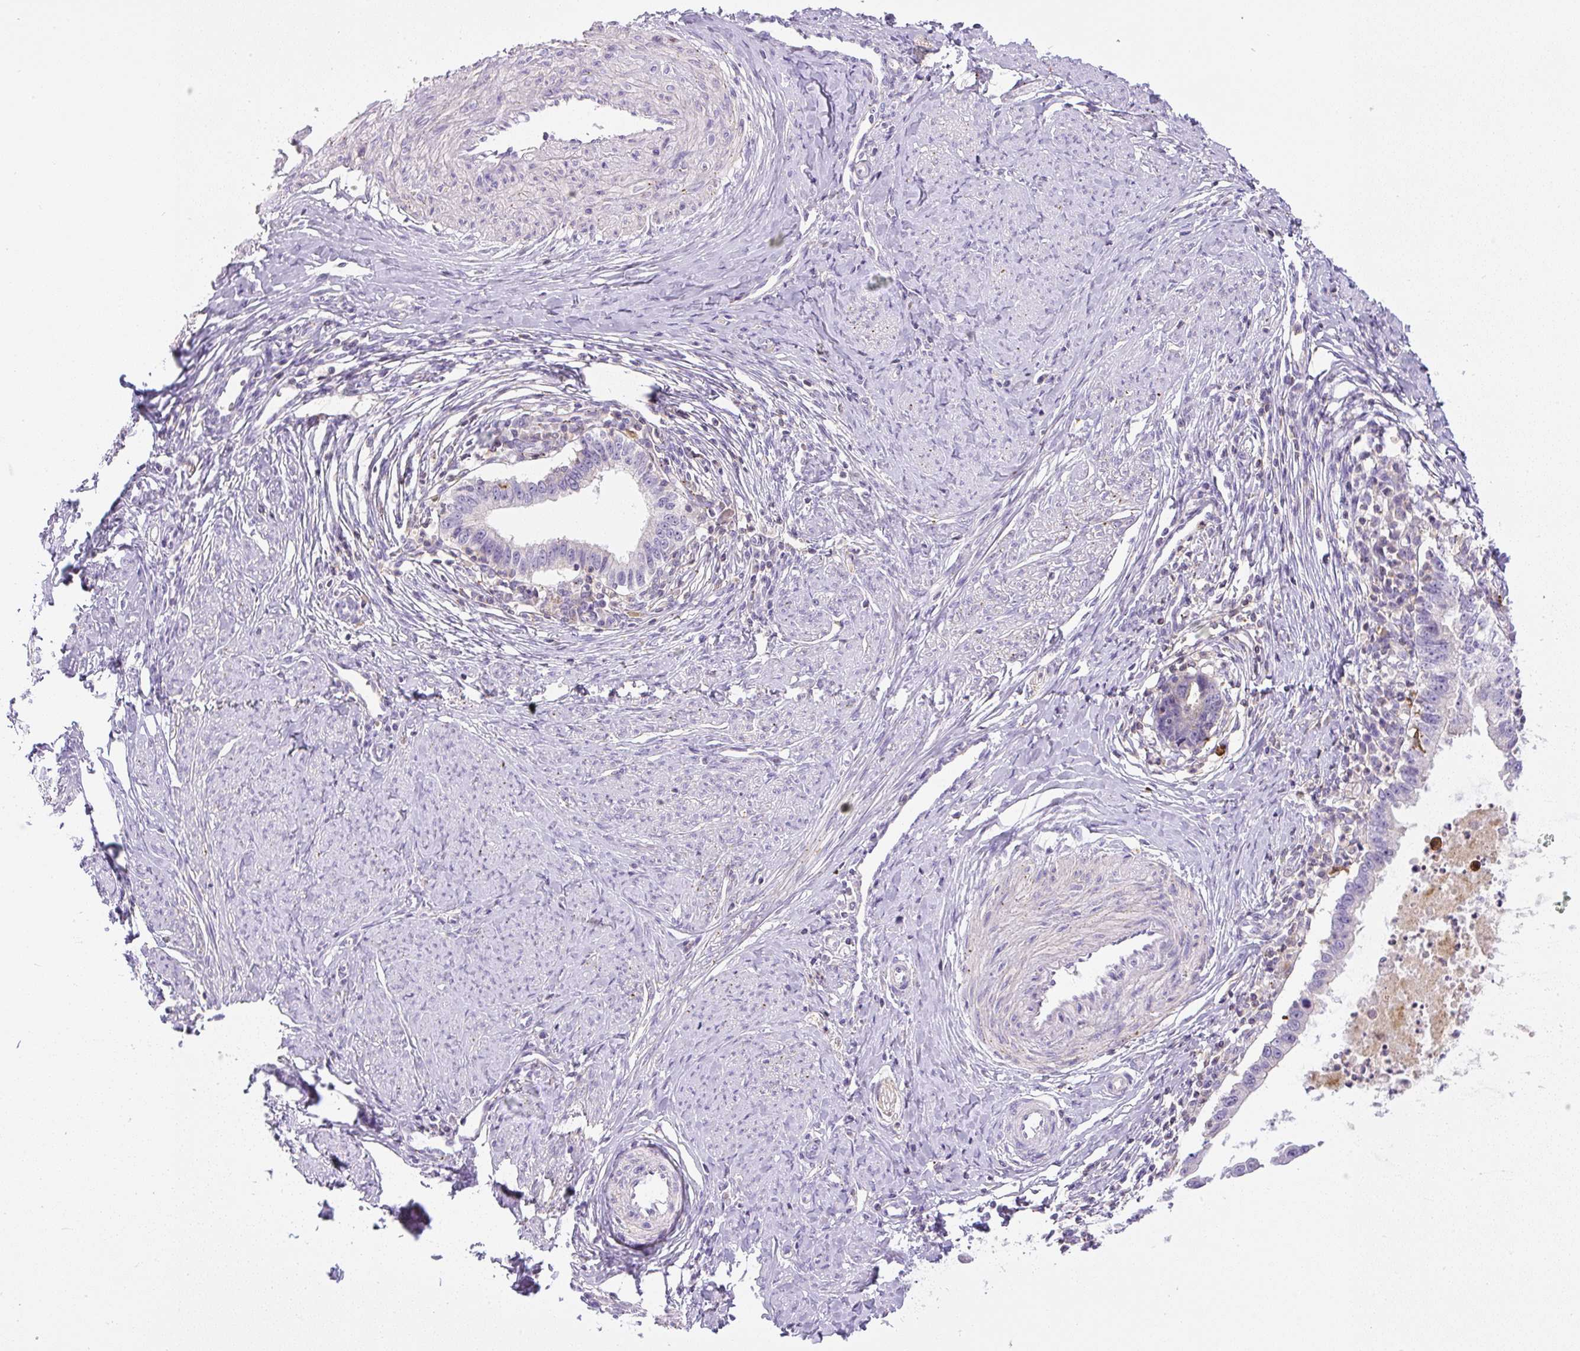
{"staining": {"intensity": "negative", "quantity": "none", "location": "none"}, "tissue": "cervical cancer", "cell_type": "Tumor cells", "image_type": "cancer", "snomed": [{"axis": "morphology", "description": "Adenocarcinoma, NOS"}, {"axis": "topography", "description": "Cervix"}], "caption": "This is an immunohistochemistry (IHC) photomicrograph of human cervical cancer (adenocarcinoma). There is no expression in tumor cells.", "gene": "PIP5KL1", "patient": {"sex": "female", "age": 36}}